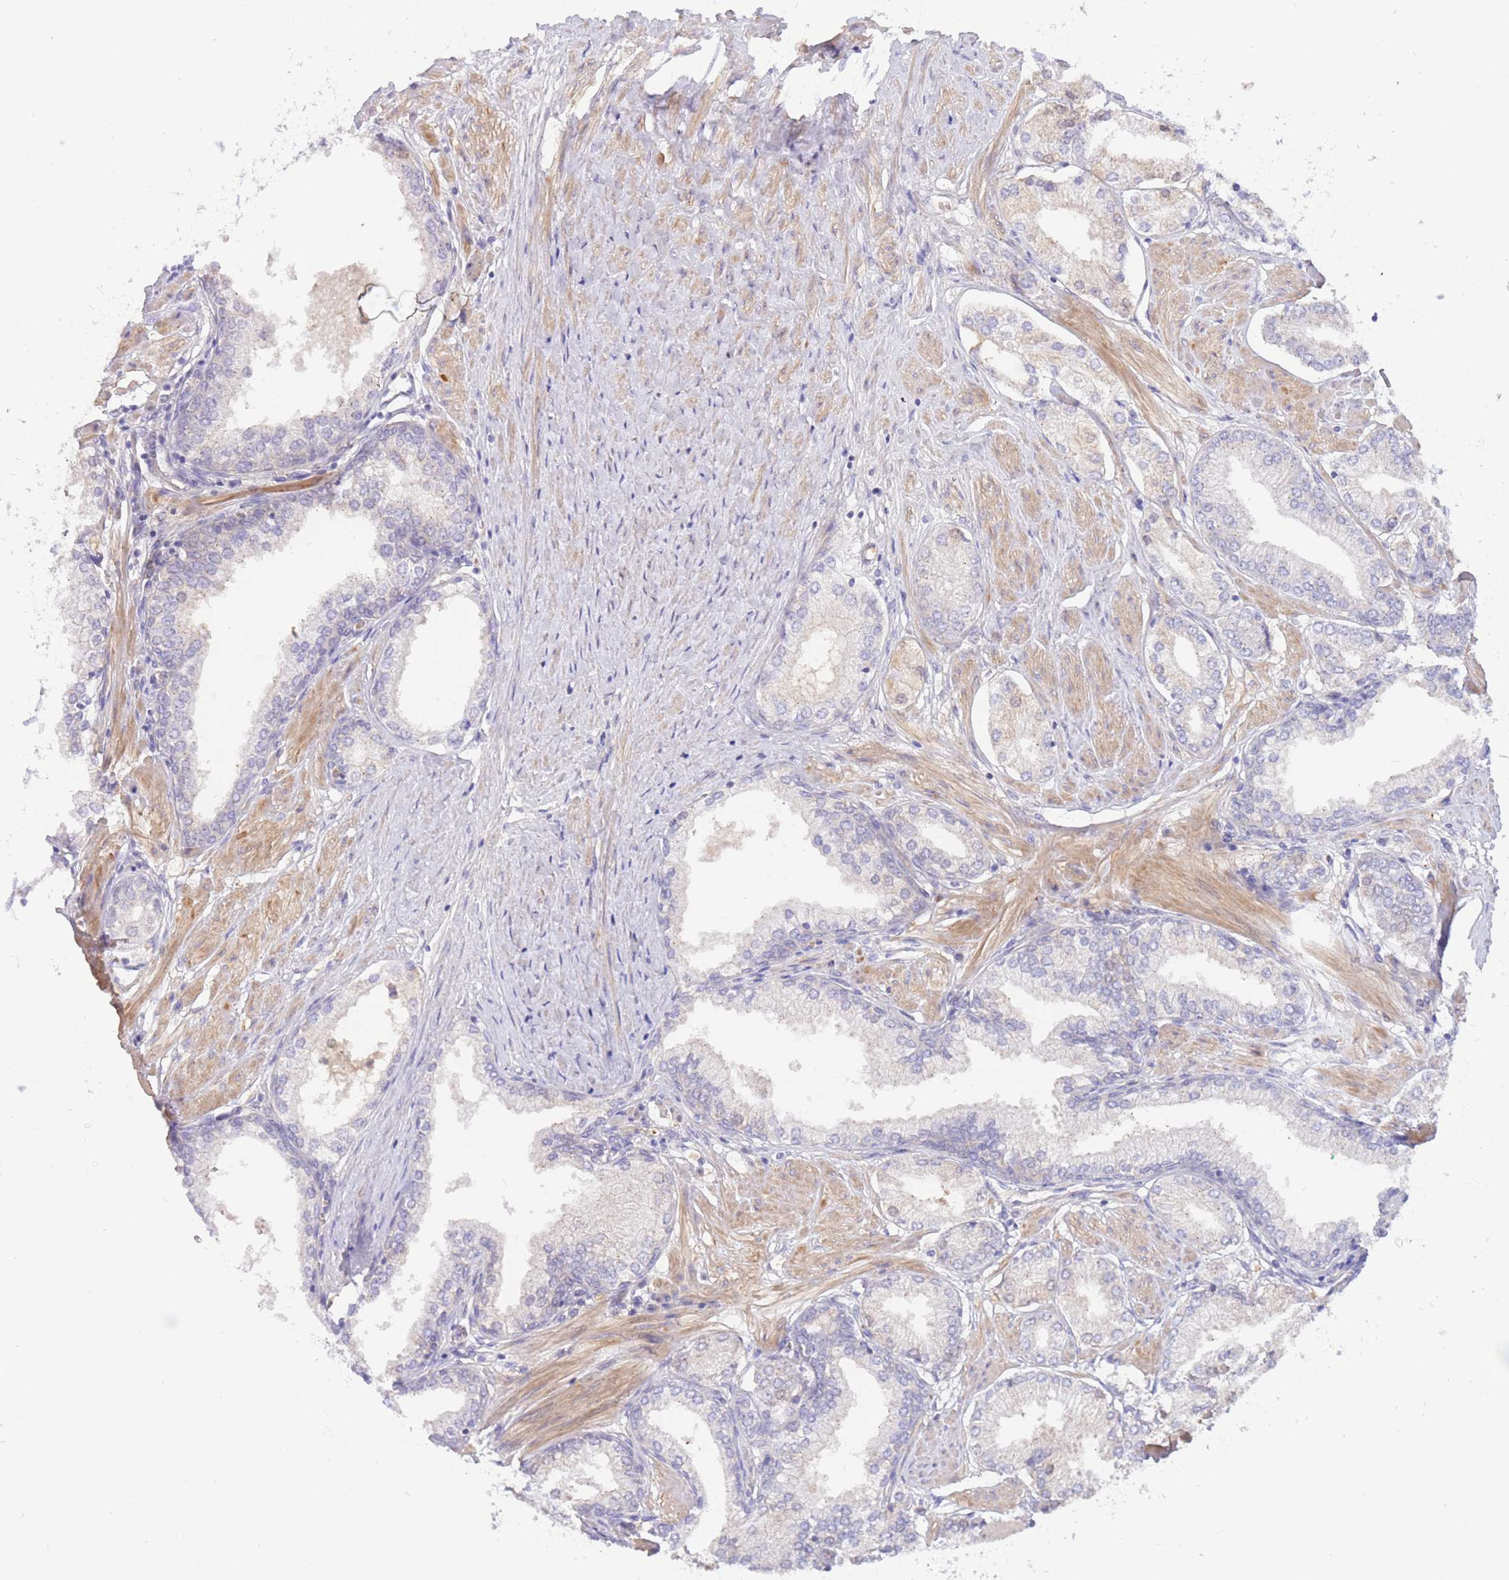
{"staining": {"intensity": "negative", "quantity": "none", "location": "none"}, "tissue": "prostate cancer", "cell_type": "Tumor cells", "image_type": "cancer", "snomed": [{"axis": "morphology", "description": "Adenocarcinoma, High grade"}, {"axis": "topography", "description": "Prostate and seminal vesicle, NOS"}], "caption": "Tumor cells are negative for protein expression in human prostate adenocarcinoma (high-grade).", "gene": "APOL4", "patient": {"sex": "male", "age": 64}}